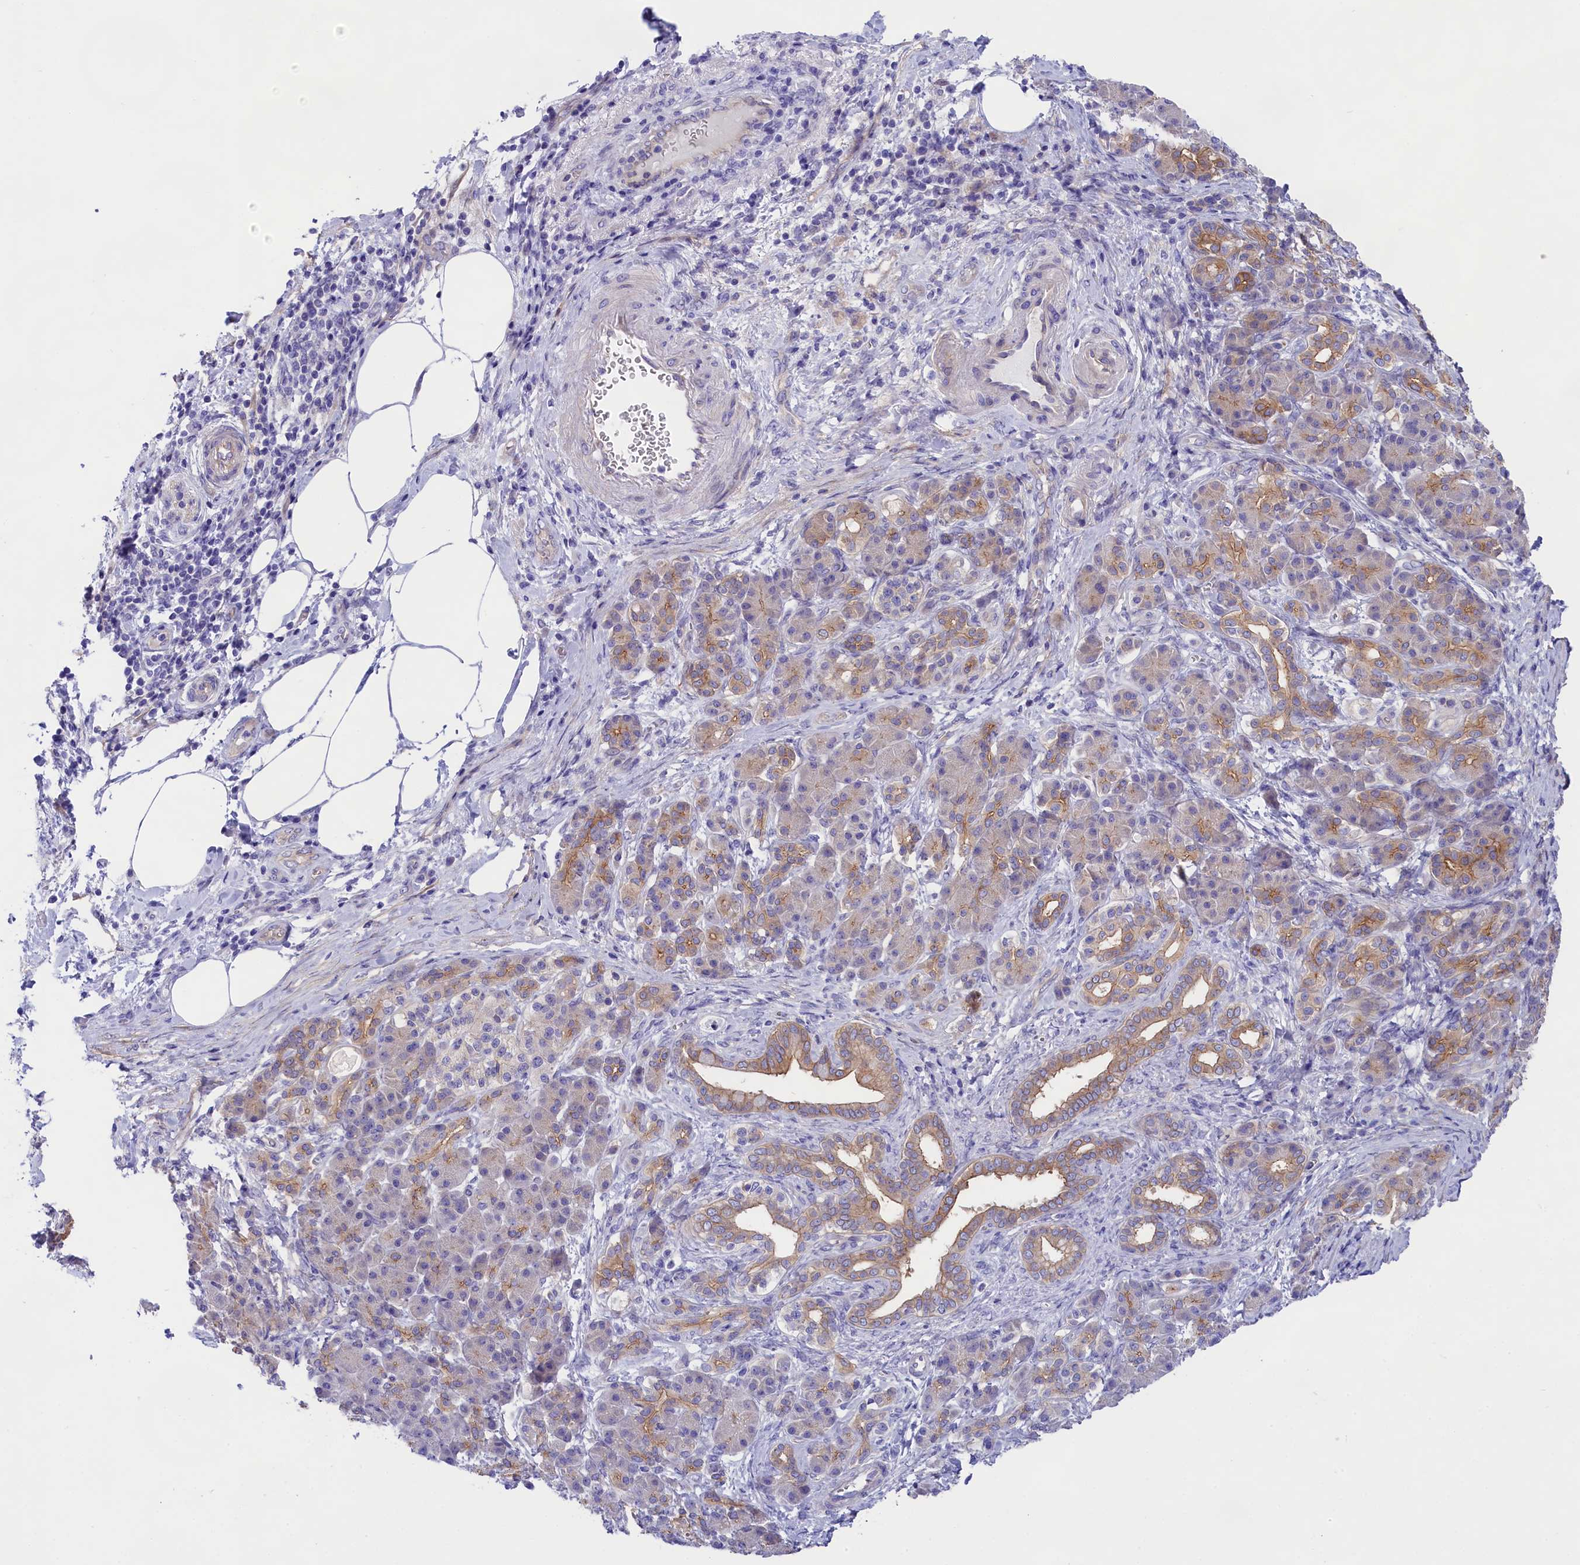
{"staining": {"intensity": "strong", "quantity": "<25%", "location": "cytoplasmic/membranous"}, "tissue": "pancreatic cancer", "cell_type": "Tumor cells", "image_type": "cancer", "snomed": [{"axis": "morphology", "description": "Adenocarcinoma, NOS"}, {"axis": "topography", "description": "Pancreas"}], "caption": "Brown immunohistochemical staining in human adenocarcinoma (pancreatic) displays strong cytoplasmic/membranous staining in approximately <25% of tumor cells.", "gene": "PPP1R13L", "patient": {"sex": "female", "age": 55}}